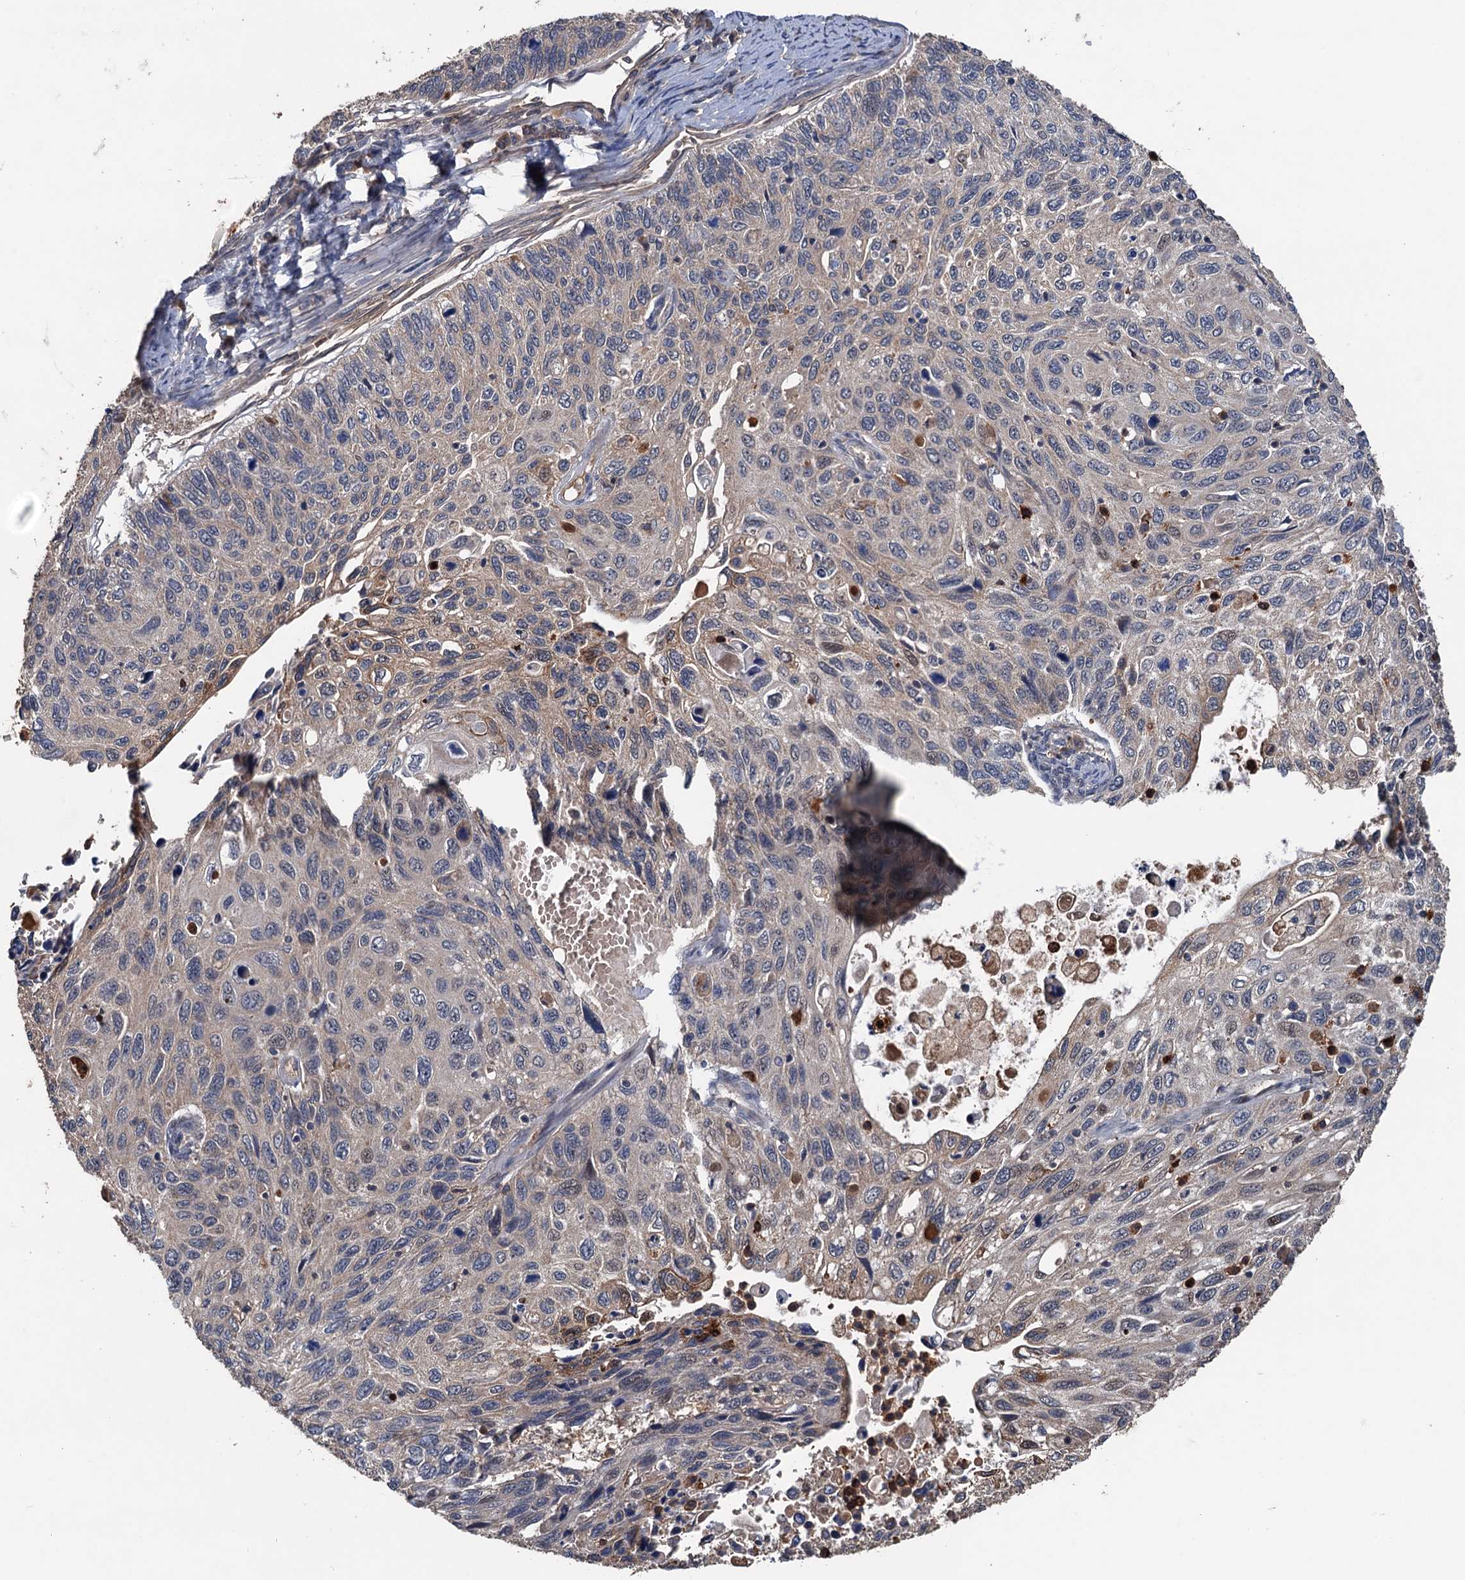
{"staining": {"intensity": "weak", "quantity": "<25%", "location": "cytoplasmic/membranous,nuclear"}, "tissue": "cervical cancer", "cell_type": "Tumor cells", "image_type": "cancer", "snomed": [{"axis": "morphology", "description": "Squamous cell carcinoma, NOS"}, {"axis": "topography", "description": "Cervix"}], "caption": "Immunohistochemical staining of human squamous cell carcinoma (cervical) displays no significant staining in tumor cells.", "gene": "ZNF438", "patient": {"sex": "female", "age": 70}}